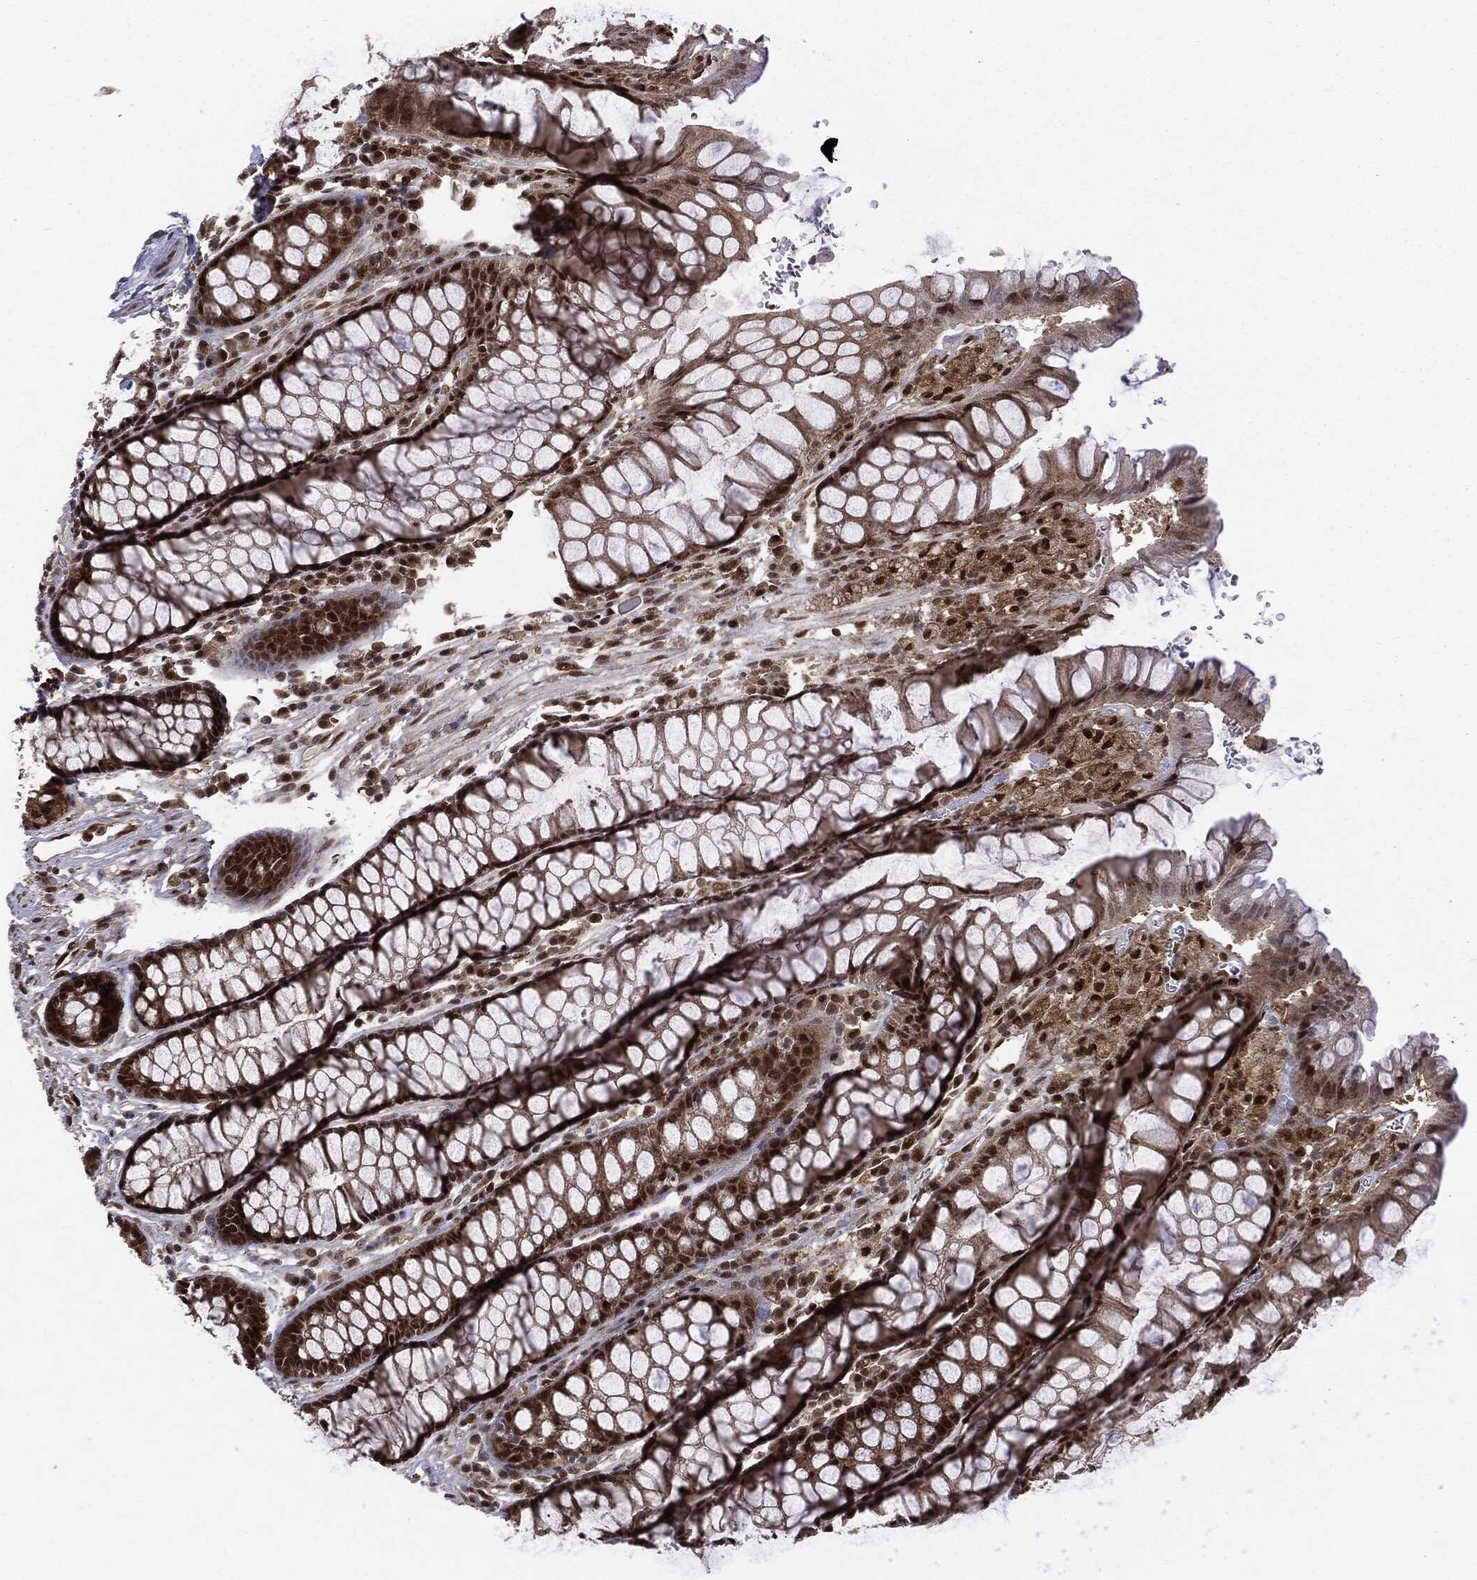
{"staining": {"intensity": "moderate", "quantity": "25%-75%", "location": "nuclear"}, "tissue": "rectum", "cell_type": "Glandular cells", "image_type": "normal", "snomed": [{"axis": "morphology", "description": "Normal tissue, NOS"}, {"axis": "topography", "description": "Rectum"}], "caption": "DAB immunohistochemical staining of normal human rectum displays moderate nuclear protein staining in about 25%-75% of glandular cells. The staining was performed using DAB, with brown indicating positive protein expression. Nuclei are stained blue with hematoxylin.", "gene": "PTPA", "patient": {"sex": "female", "age": 68}}